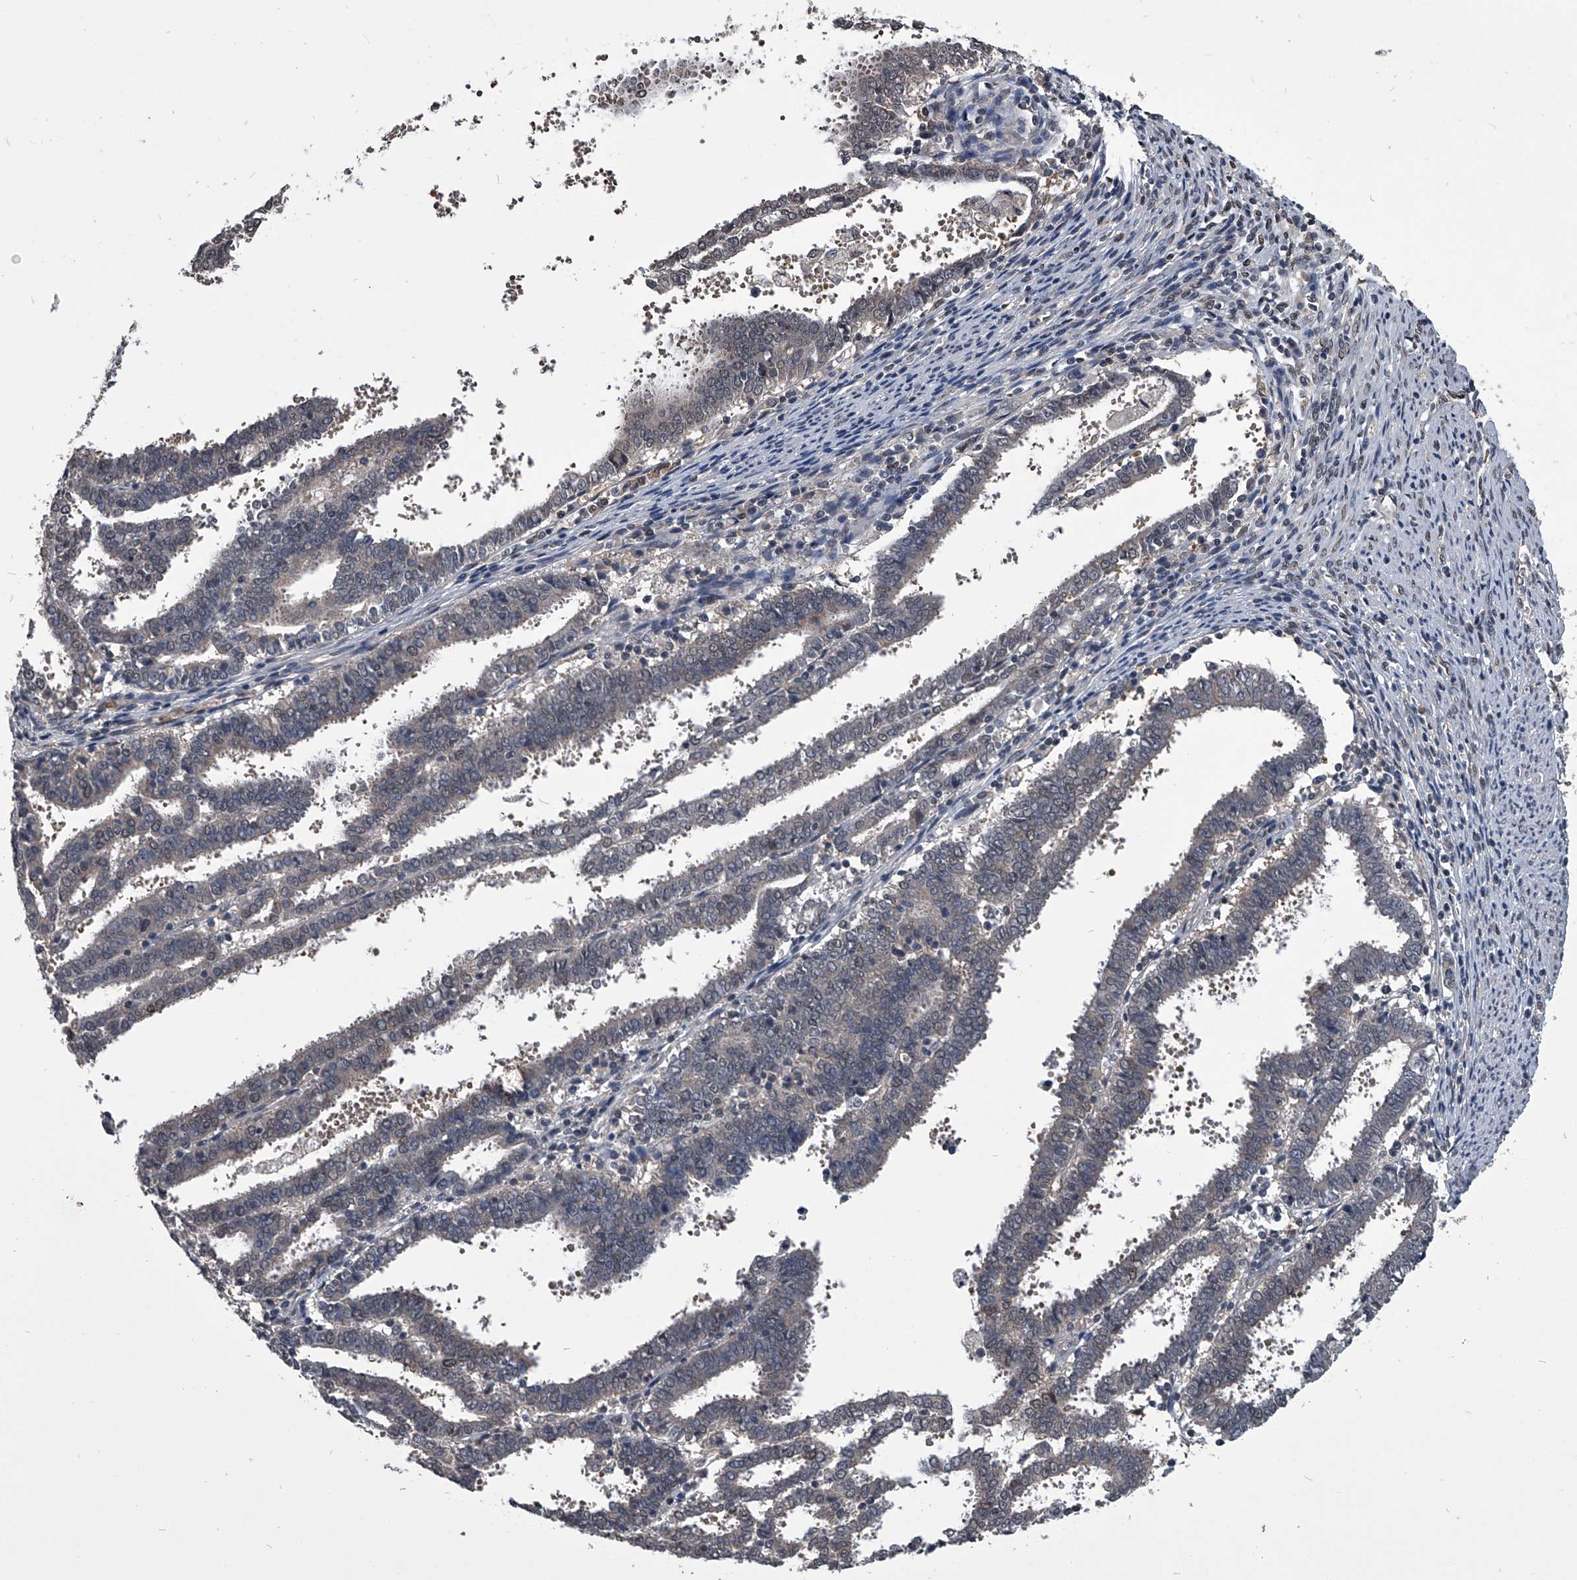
{"staining": {"intensity": "weak", "quantity": "<25%", "location": "cytoplasmic/membranous"}, "tissue": "endometrial cancer", "cell_type": "Tumor cells", "image_type": "cancer", "snomed": [{"axis": "morphology", "description": "Adenocarcinoma, NOS"}, {"axis": "topography", "description": "Uterus"}], "caption": "Protein analysis of endometrial cancer reveals no significant staining in tumor cells. Brightfield microscopy of immunohistochemistry (IHC) stained with DAB (3,3'-diaminobenzidine) (brown) and hematoxylin (blue), captured at high magnification.", "gene": "TSNAX", "patient": {"sex": "female", "age": 83}}